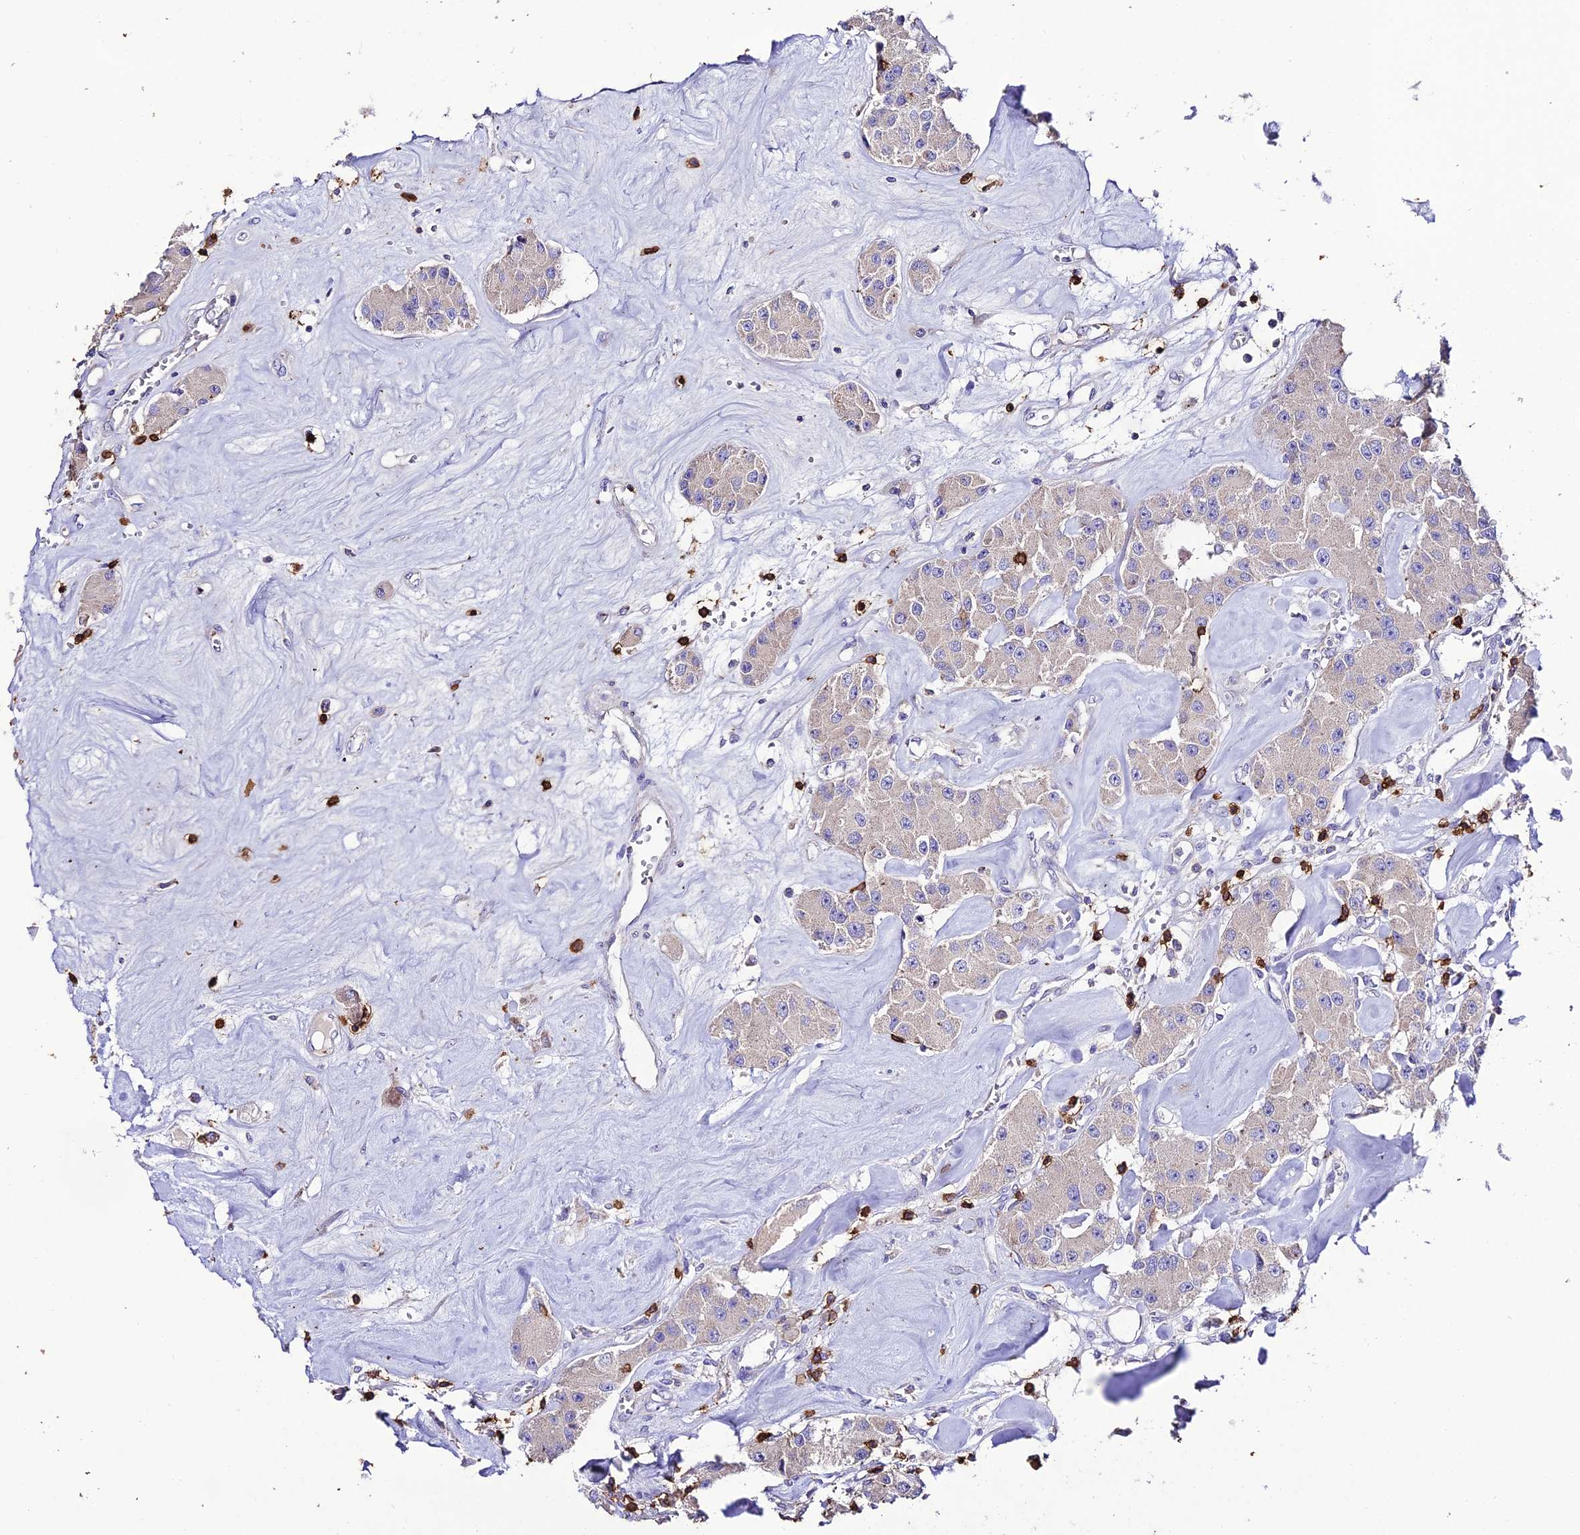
{"staining": {"intensity": "negative", "quantity": "none", "location": "none"}, "tissue": "carcinoid", "cell_type": "Tumor cells", "image_type": "cancer", "snomed": [{"axis": "morphology", "description": "Carcinoid, malignant, NOS"}, {"axis": "topography", "description": "Pancreas"}], "caption": "There is no significant staining in tumor cells of malignant carcinoid.", "gene": "PTPRCAP", "patient": {"sex": "male", "age": 41}}